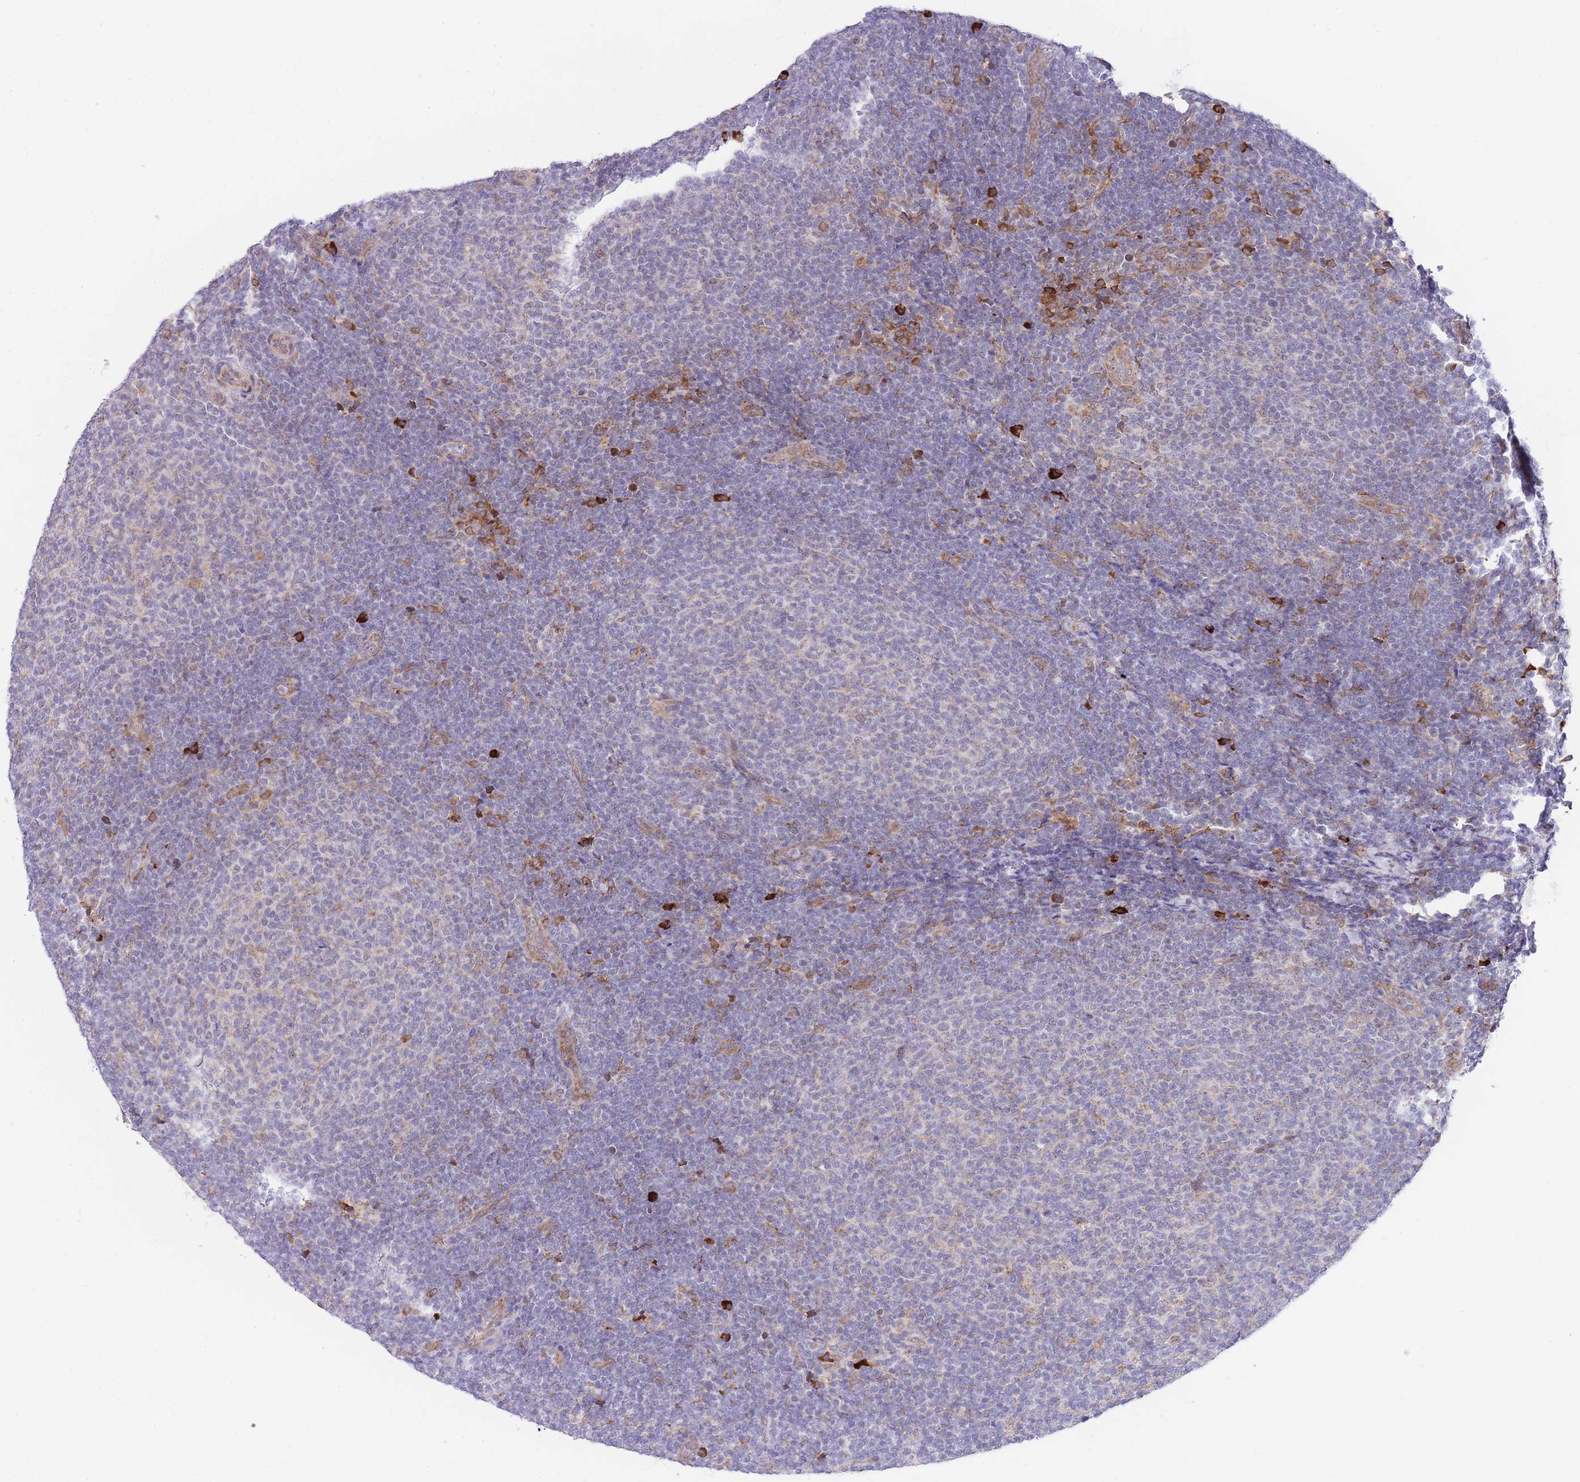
{"staining": {"intensity": "negative", "quantity": "none", "location": "none"}, "tissue": "lymphoma", "cell_type": "Tumor cells", "image_type": "cancer", "snomed": [{"axis": "morphology", "description": "Malignant lymphoma, non-Hodgkin's type, Low grade"}, {"axis": "topography", "description": "Lymph node"}], "caption": "Immunohistochemistry photomicrograph of human lymphoma stained for a protein (brown), which exhibits no positivity in tumor cells.", "gene": "EXOSC8", "patient": {"sex": "male", "age": 66}}